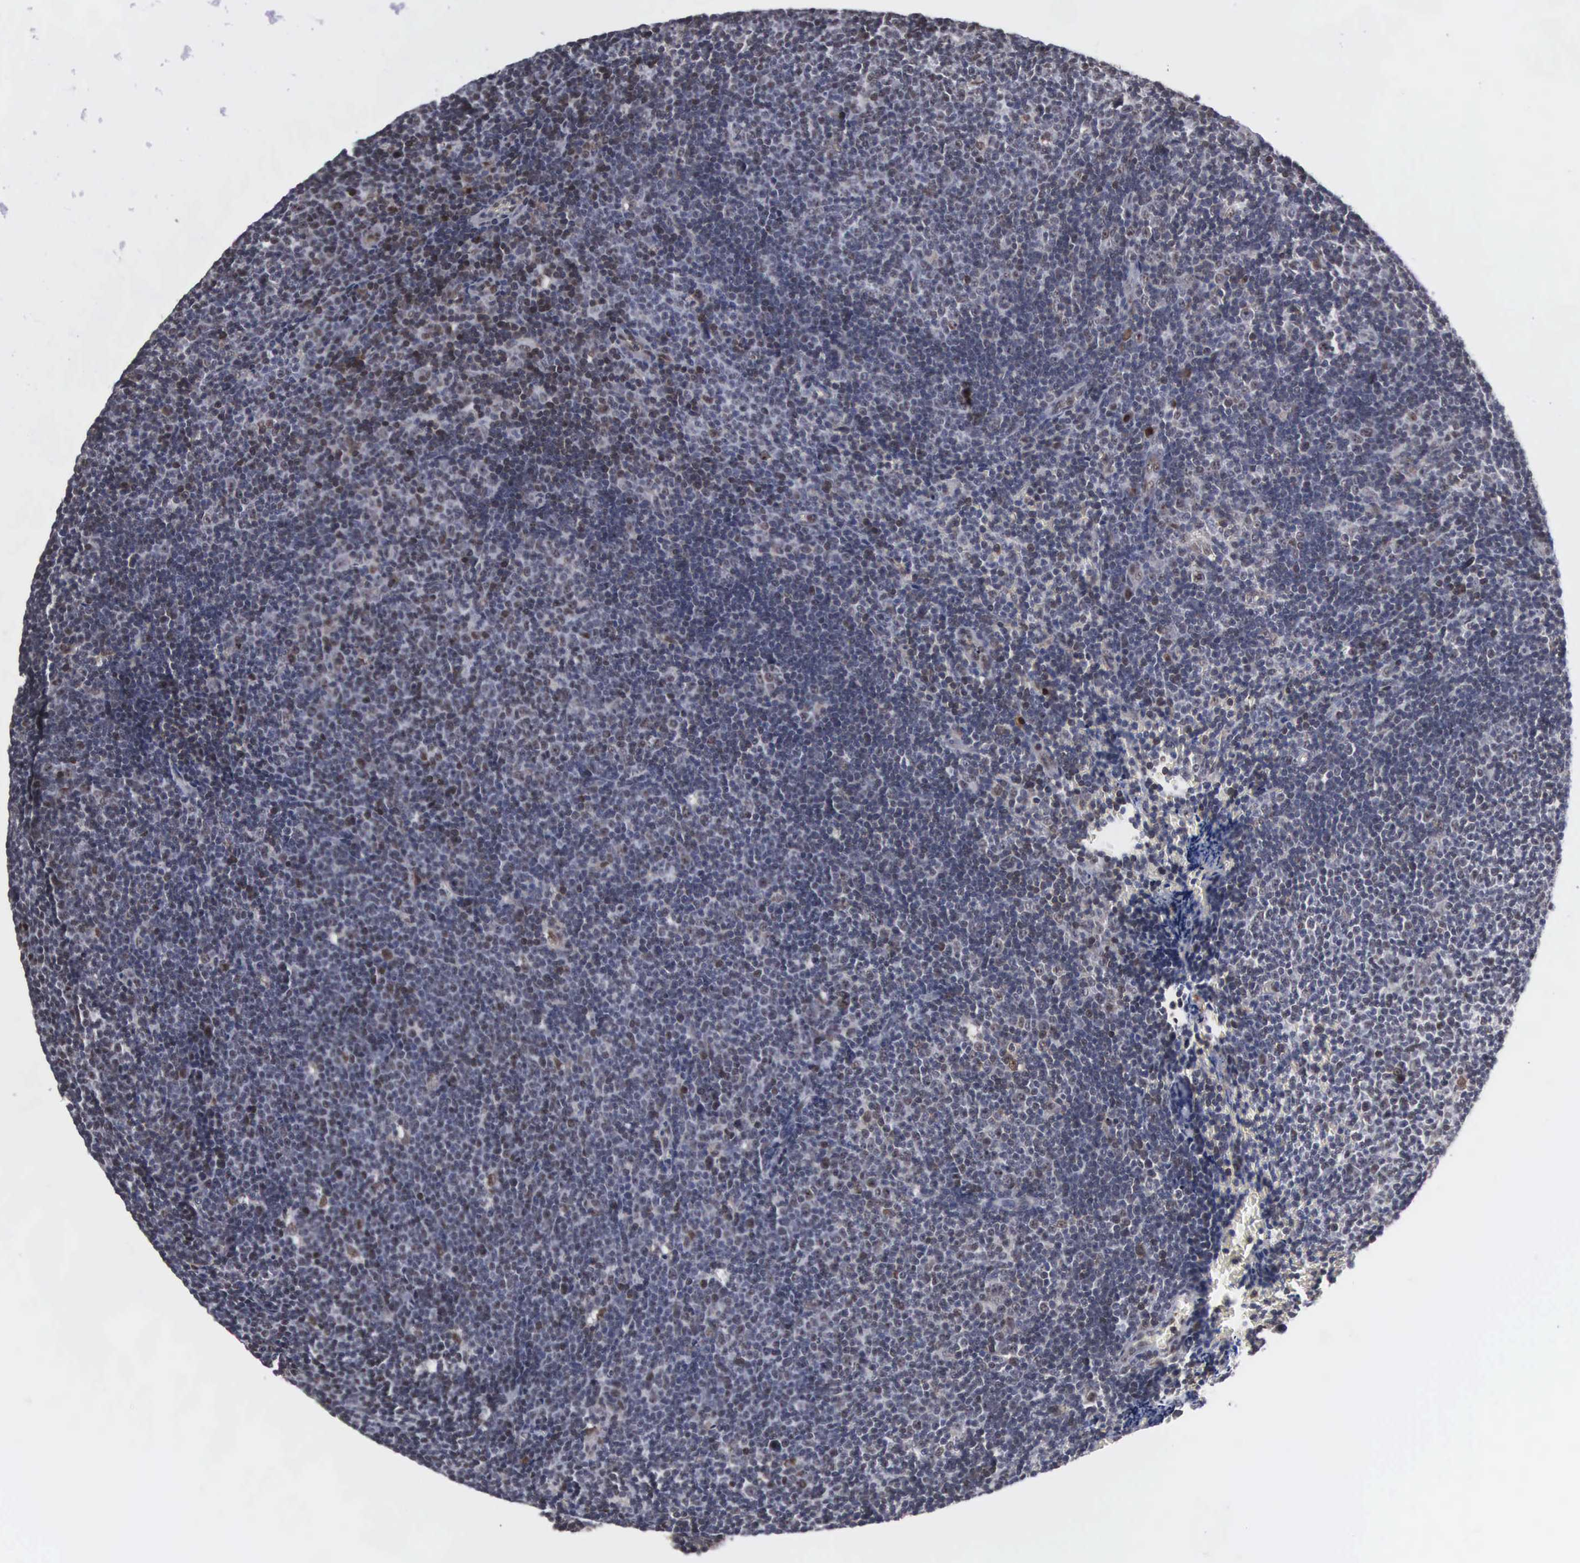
{"staining": {"intensity": "weak", "quantity": "<25%", "location": "nuclear"}, "tissue": "lymphoma", "cell_type": "Tumor cells", "image_type": "cancer", "snomed": [{"axis": "morphology", "description": "Malignant lymphoma, non-Hodgkin's type, Low grade"}, {"axis": "topography", "description": "Lymph node"}], "caption": "Immunohistochemical staining of human malignant lymphoma, non-Hodgkin's type (low-grade) exhibits no significant positivity in tumor cells.", "gene": "TRMT5", "patient": {"sex": "male", "age": 49}}